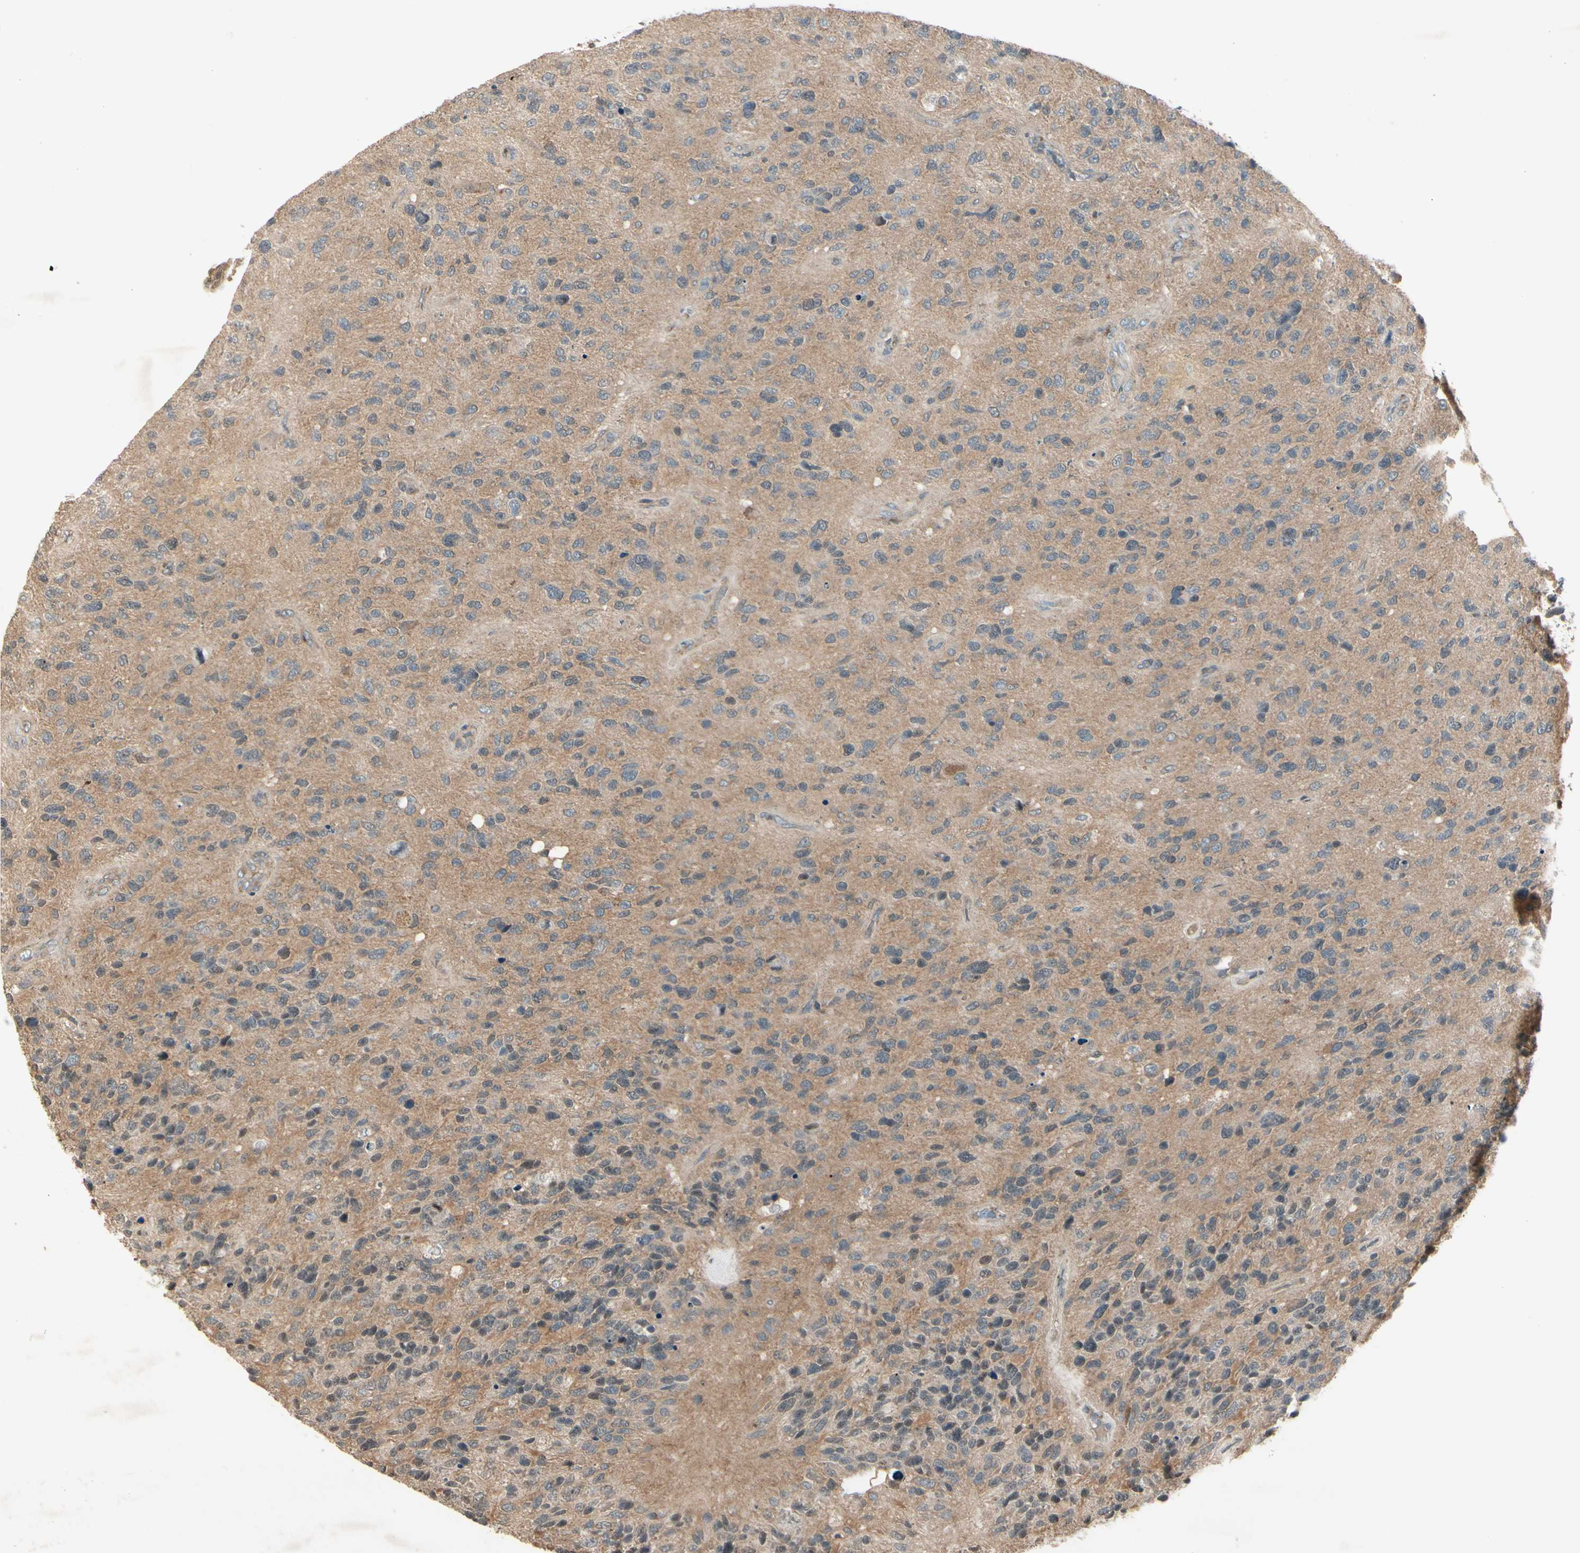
{"staining": {"intensity": "weak", "quantity": ">75%", "location": "cytoplasmic/membranous"}, "tissue": "glioma", "cell_type": "Tumor cells", "image_type": "cancer", "snomed": [{"axis": "morphology", "description": "Glioma, malignant, High grade"}, {"axis": "topography", "description": "Brain"}], "caption": "Immunohistochemical staining of human high-grade glioma (malignant) shows low levels of weak cytoplasmic/membranous protein expression in about >75% of tumor cells.", "gene": "FHDC1", "patient": {"sex": "female", "age": 58}}